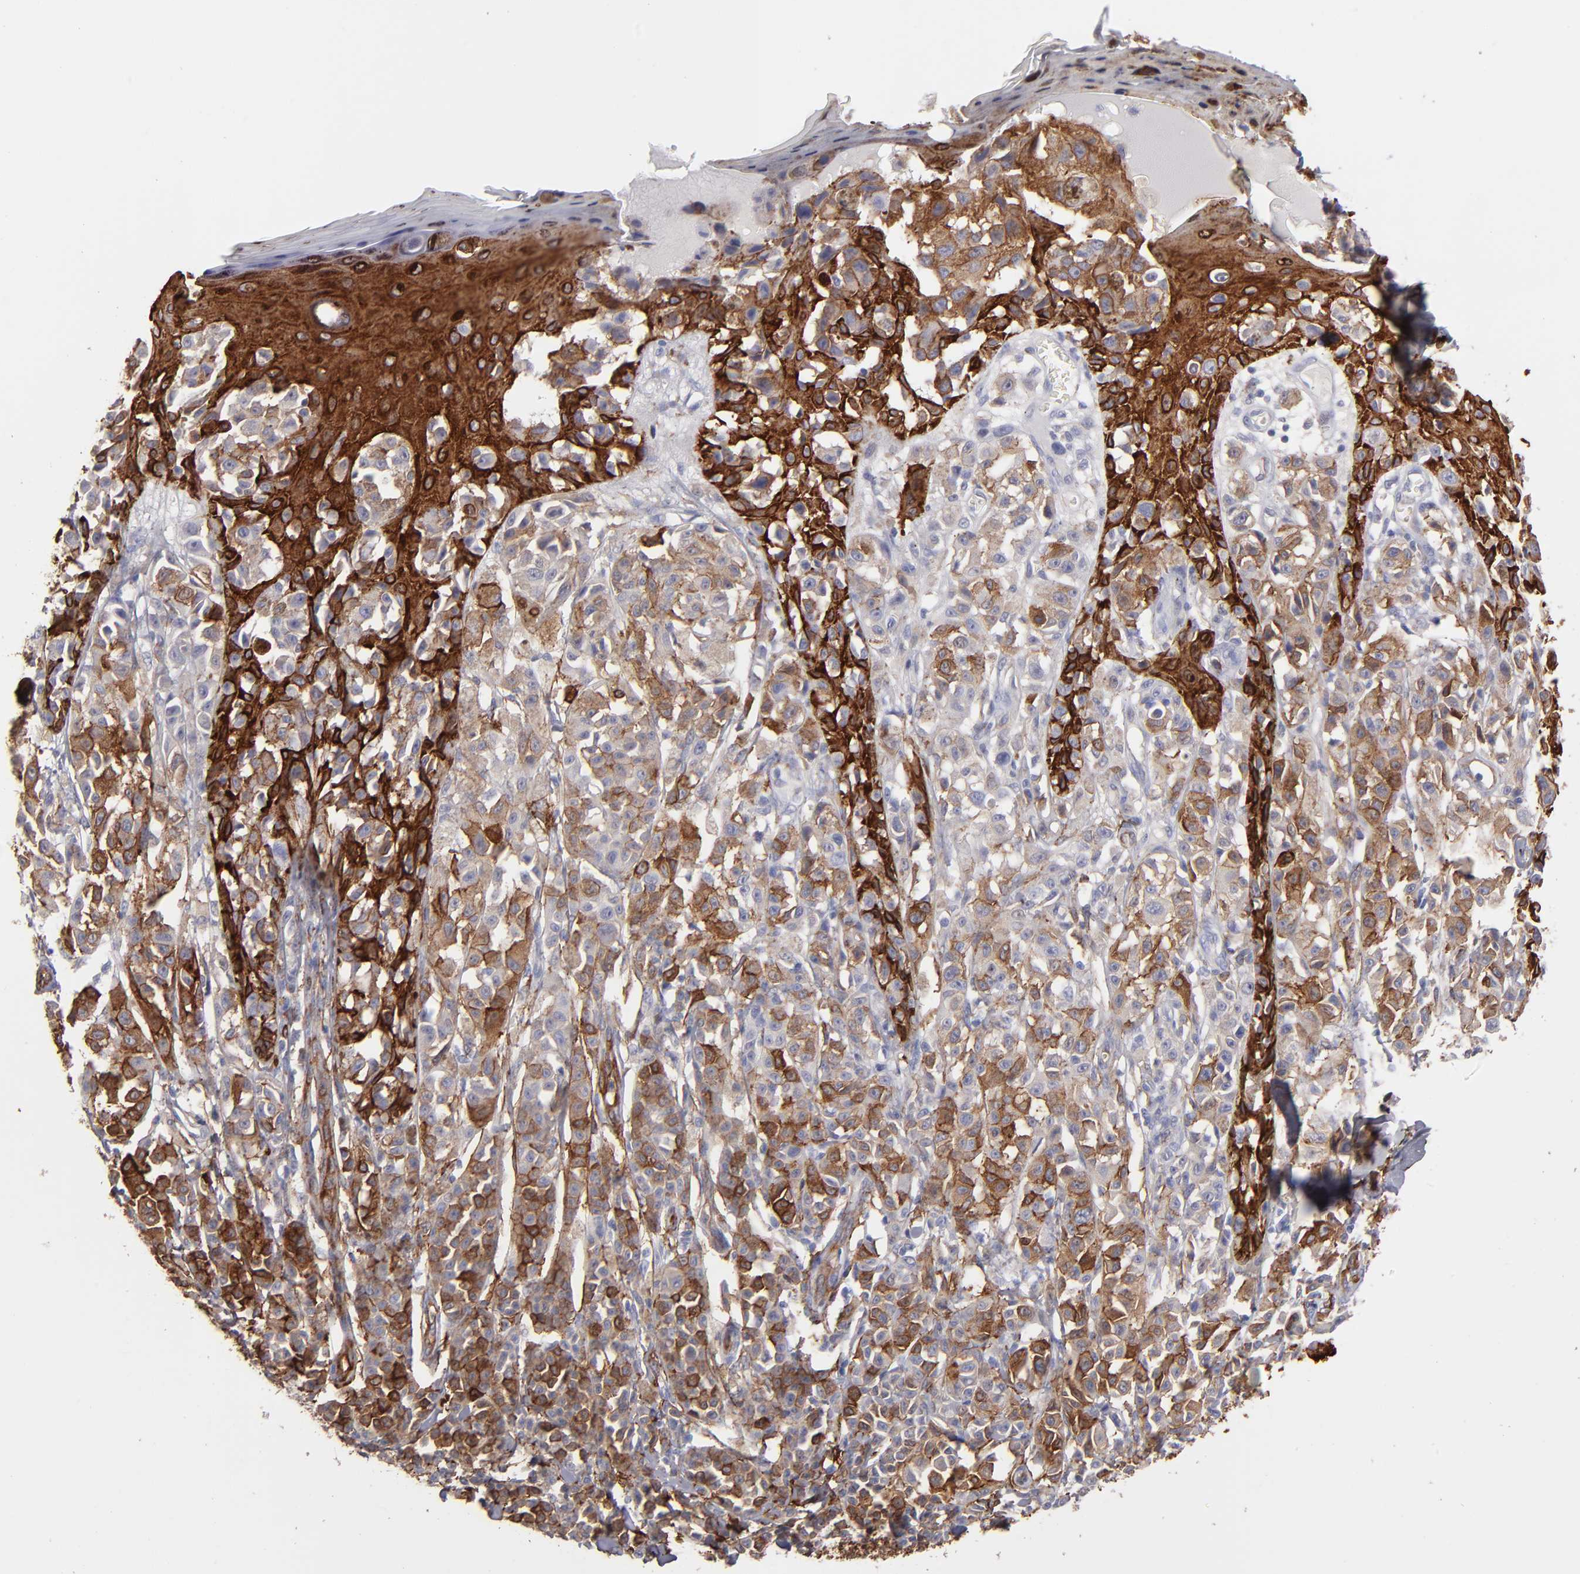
{"staining": {"intensity": "moderate", "quantity": ">75%", "location": "cytoplasmic/membranous"}, "tissue": "melanoma", "cell_type": "Tumor cells", "image_type": "cancer", "snomed": [{"axis": "morphology", "description": "Malignant melanoma, NOS"}, {"axis": "topography", "description": "Skin"}], "caption": "Melanoma stained with DAB immunohistochemistry demonstrates medium levels of moderate cytoplasmic/membranous positivity in about >75% of tumor cells. (brown staining indicates protein expression, while blue staining denotes nuclei).", "gene": "AHNAK2", "patient": {"sex": "female", "age": 38}}